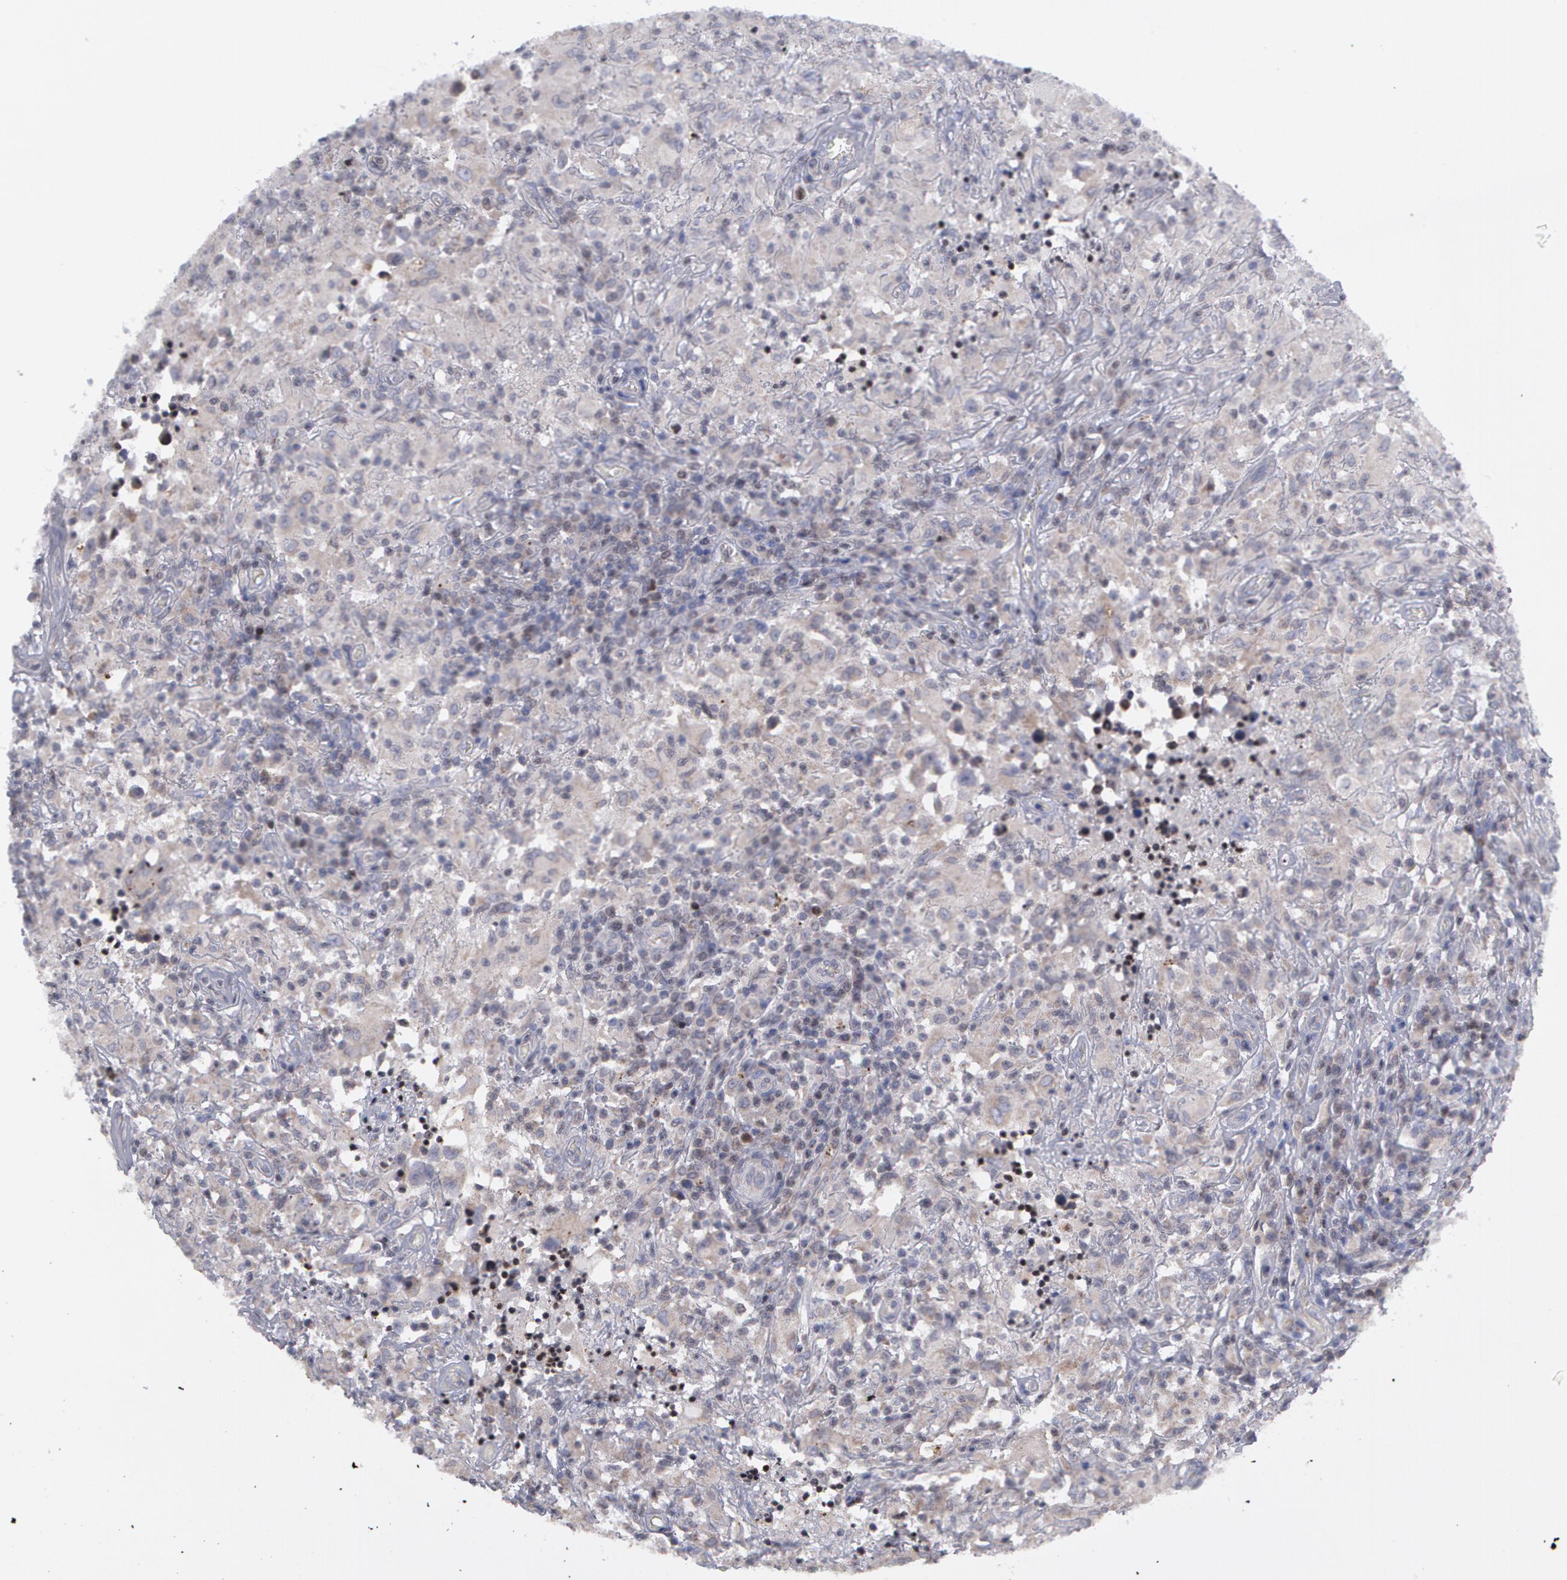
{"staining": {"intensity": "negative", "quantity": "none", "location": "none"}, "tissue": "testis cancer", "cell_type": "Tumor cells", "image_type": "cancer", "snomed": [{"axis": "morphology", "description": "Seminoma, NOS"}, {"axis": "topography", "description": "Testis"}], "caption": "Photomicrograph shows no significant protein staining in tumor cells of testis cancer (seminoma).", "gene": "ERBB2", "patient": {"sex": "male", "age": 34}}